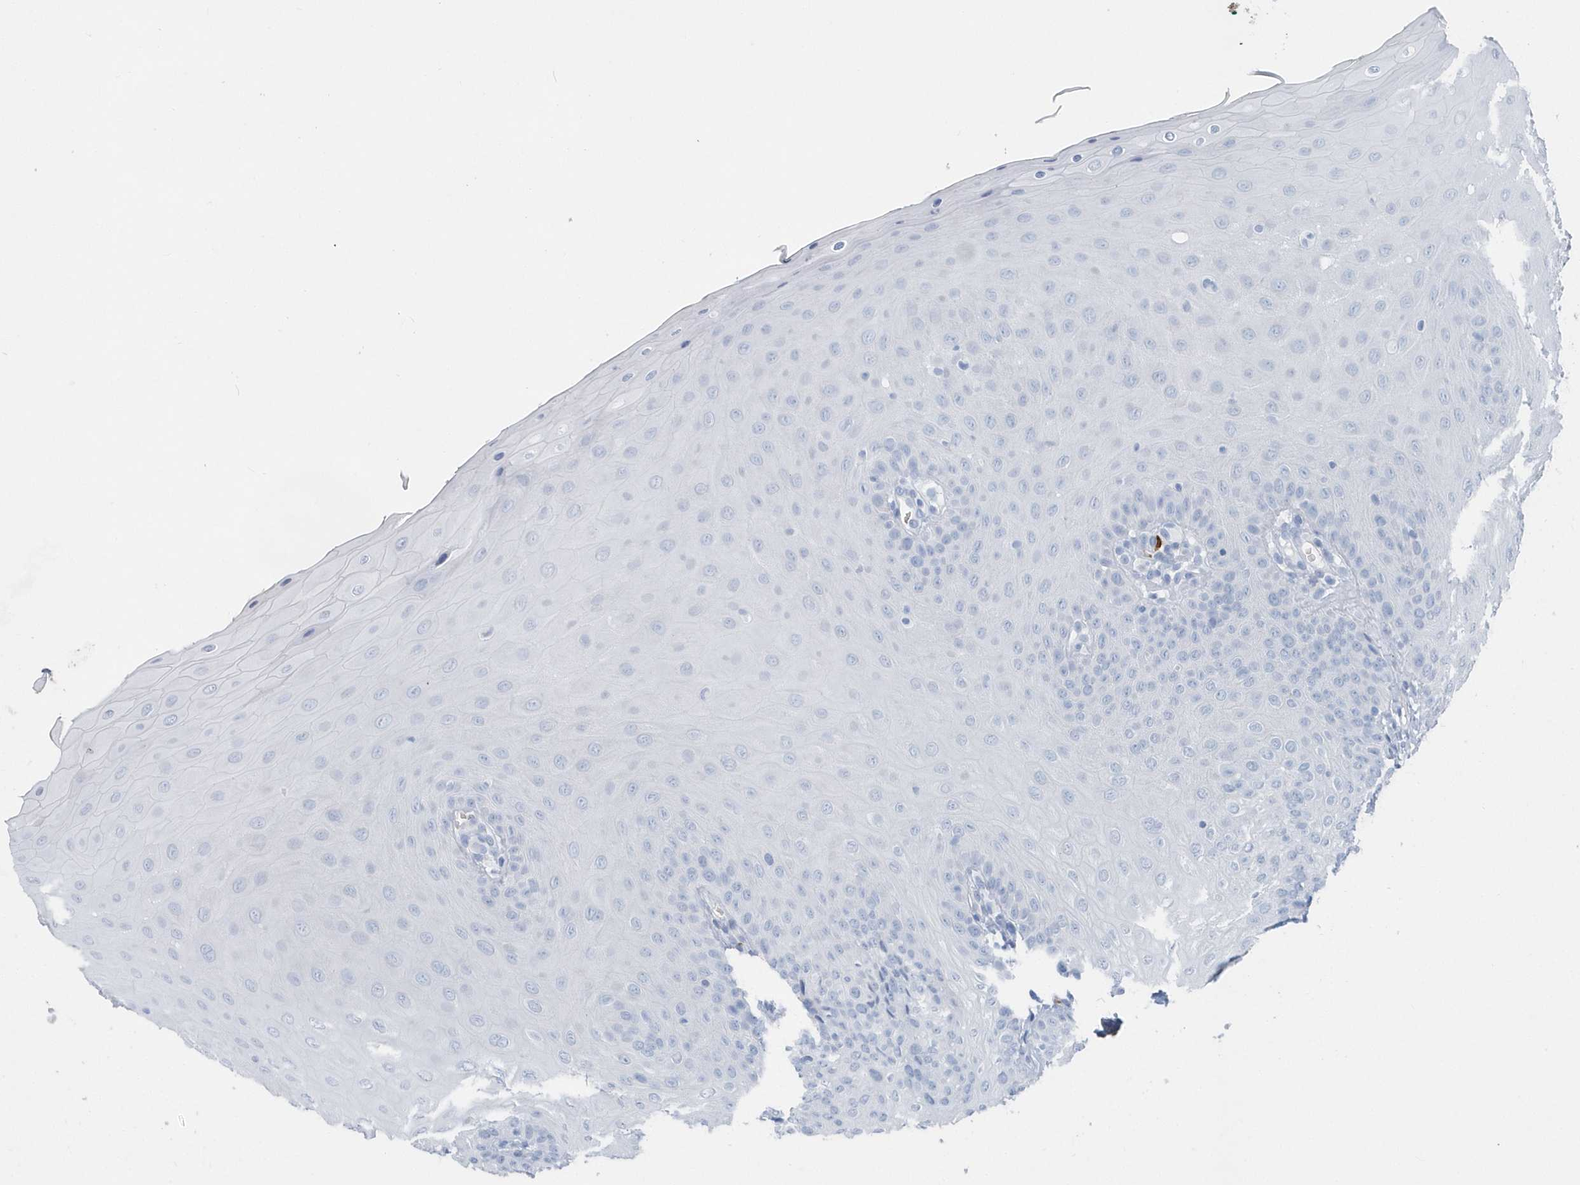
{"staining": {"intensity": "negative", "quantity": "none", "location": "none"}, "tissue": "oral mucosa", "cell_type": "Squamous epithelial cells", "image_type": "normal", "snomed": [{"axis": "morphology", "description": "Normal tissue, NOS"}, {"axis": "topography", "description": "Oral tissue"}], "caption": "This is an immunohistochemistry micrograph of benign human oral mucosa. There is no positivity in squamous epithelial cells.", "gene": "HBA2", "patient": {"sex": "female", "age": 68}}